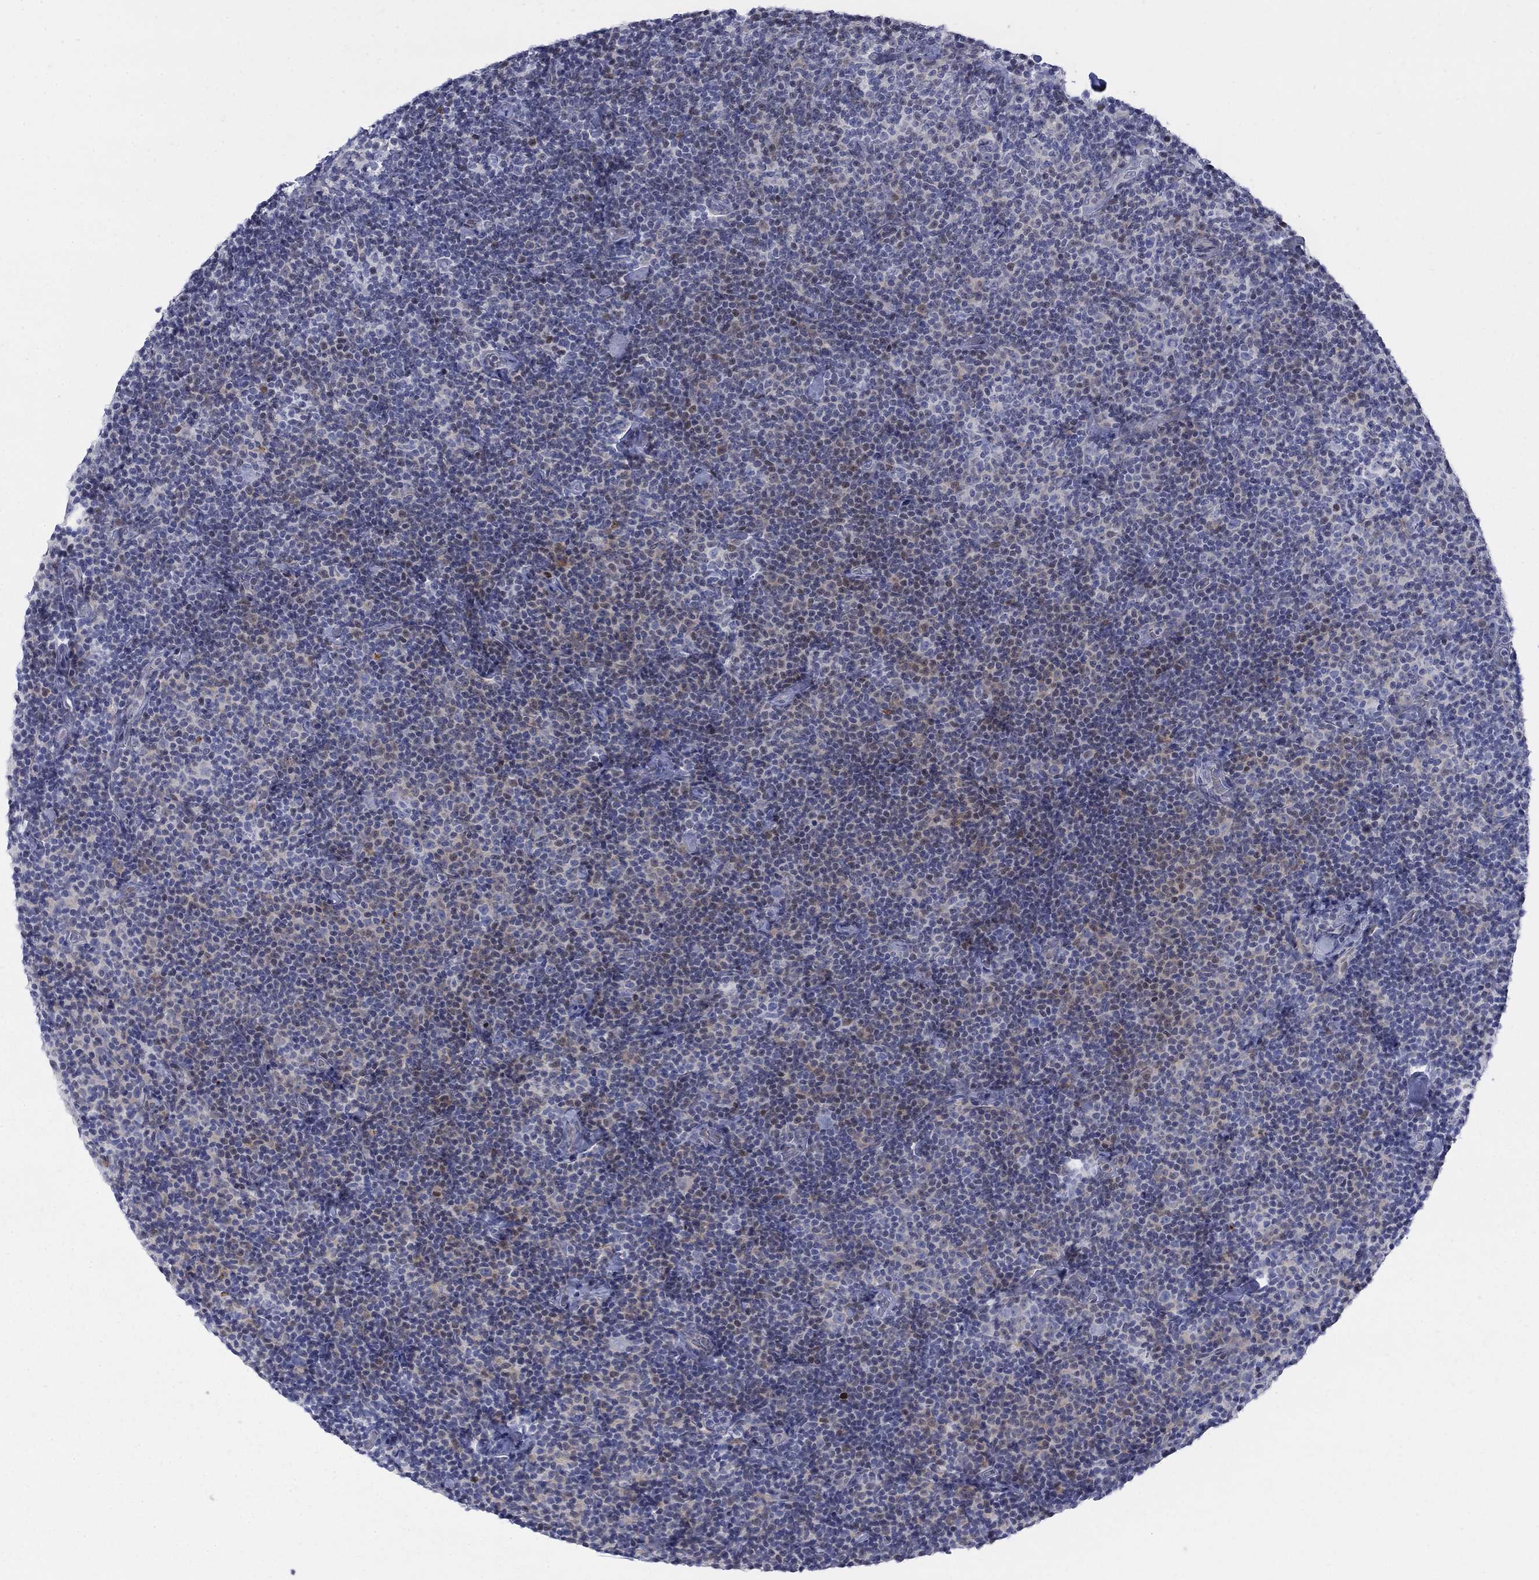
{"staining": {"intensity": "negative", "quantity": "none", "location": "none"}, "tissue": "lymphoma", "cell_type": "Tumor cells", "image_type": "cancer", "snomed": [{"axis": "morphology", "description": "Malignant lymphoma, non-Hodgkin's type, Low grade"}, {"axis": "topography", "description": "Lymph node"}], "caption": "A photomicrograph of human low-grade malignant lymphoma, non-Hodgkin's type is negative for staining in tumor cells.", "gene": "MYO3A", "patient": {"sex": "male", "age": 81}}